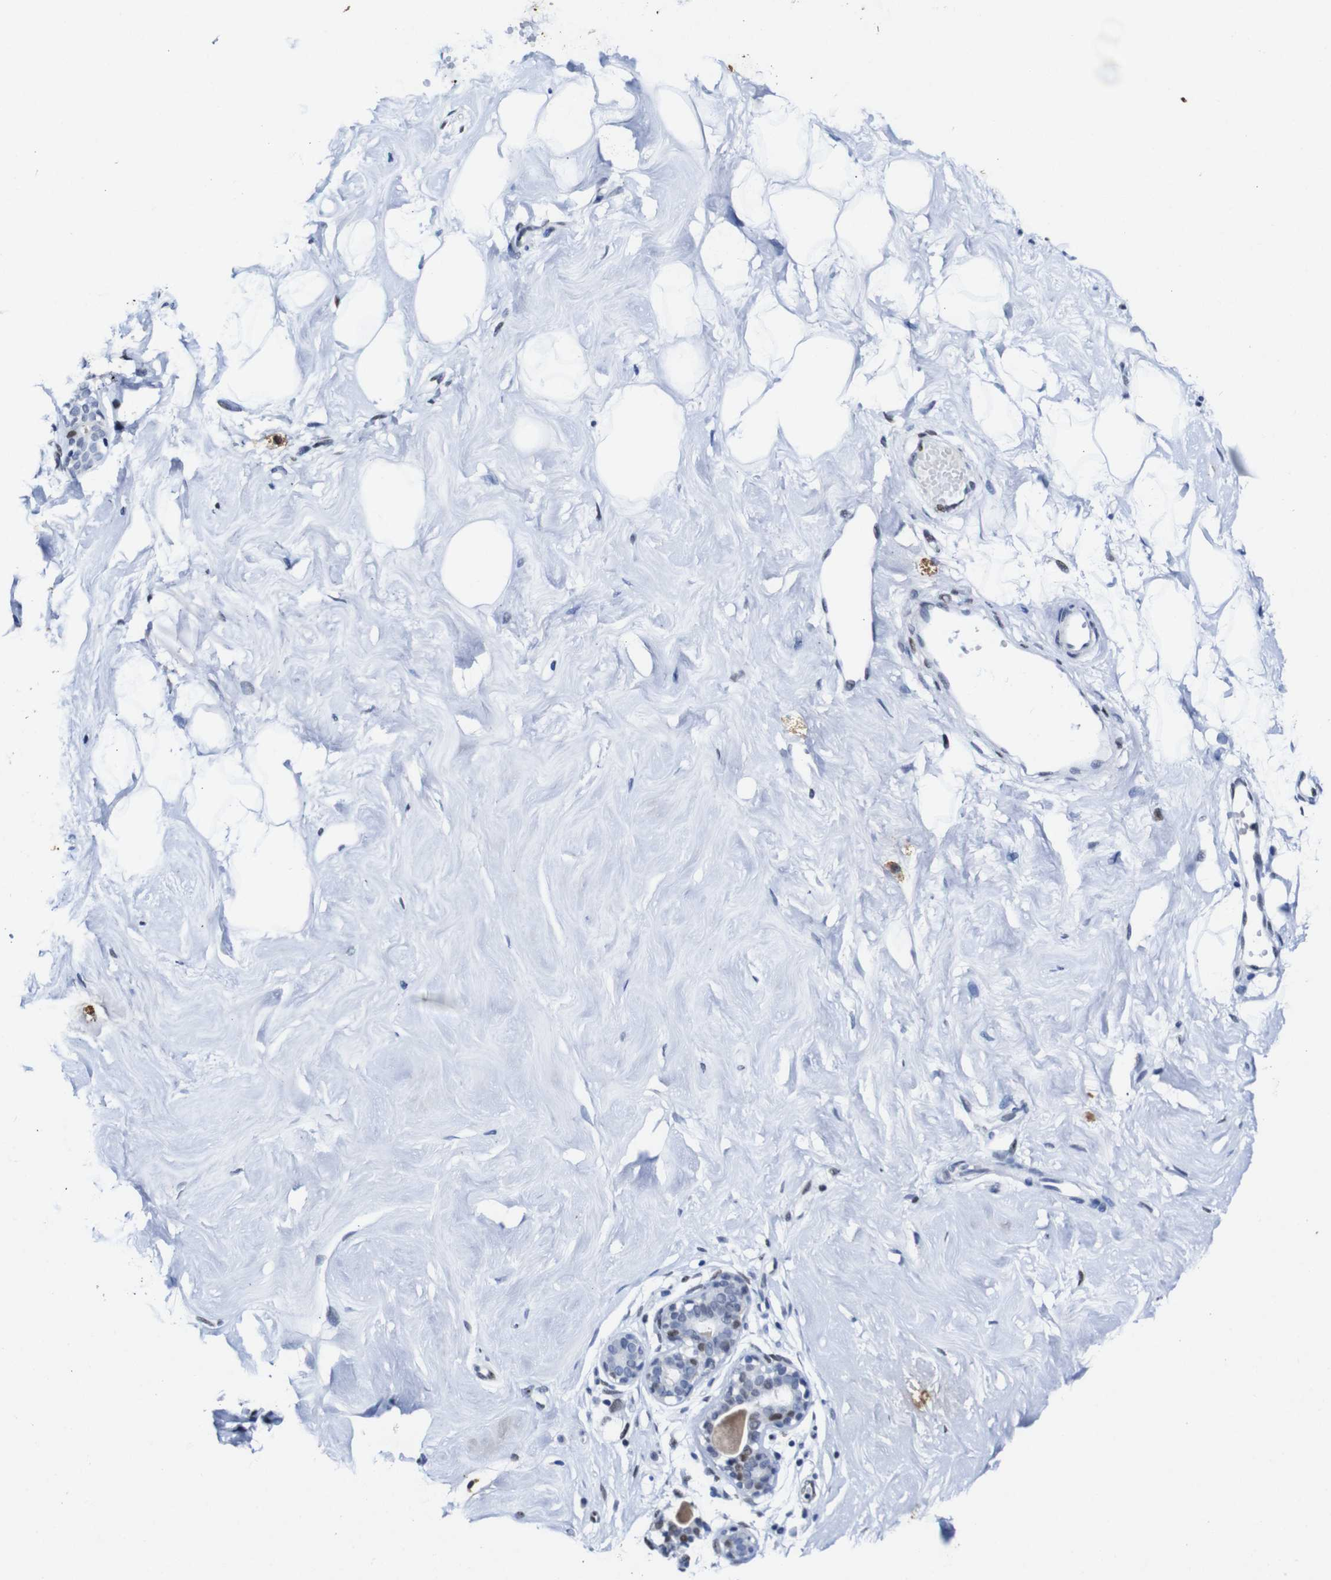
{"staining": {"intensity": "negative", "quantity": "none", "location": "none"}, "tissue": "breast", "cell_type": "Adipocytes", "image_type": "normal", "snomed": [{"axis": "morphology", "description": "Normal tissue, NOS"}, {"axis": "topography", "description": "Breast"}], "caption": "A high-resolution histopathology image shows immunohistochemistry (IHC) staining of benign breast, which reveals no significant positivity in adipocytes.", "gene": "FOSL2", "patient": {"sex": "female", "age": 23}}